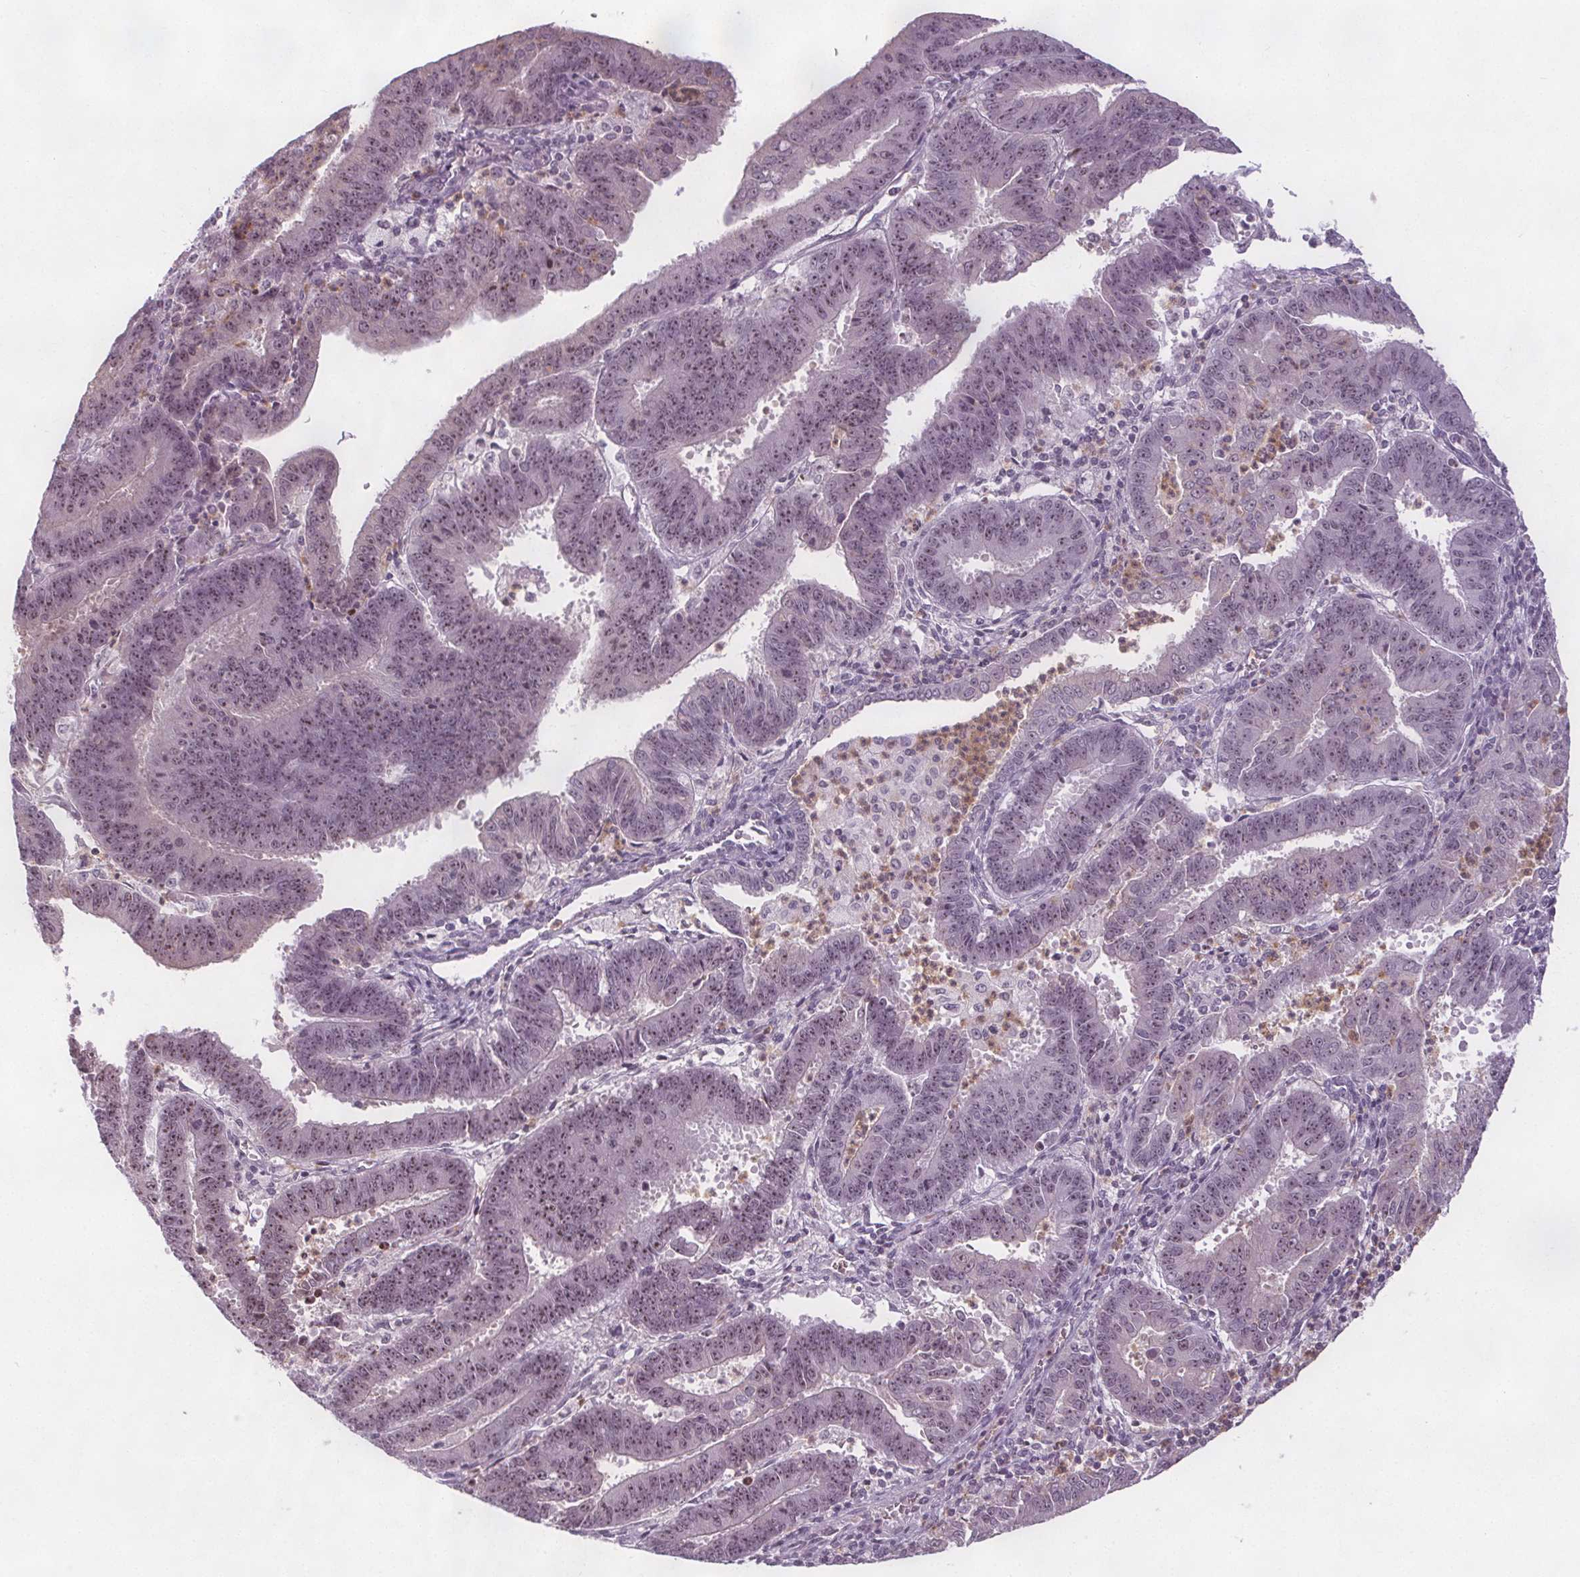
{"staining": {"intensity": "moderate", "quantity": ">75%", "location": "nuclear"}, "tissue": "endometrial cancer", "cell_type": "Tumor cells", "image_type": "cancer", "snomed": [{"axis": "morphology", "description": "Adenocarcinoma, NOS"}, {"axis": "topography", "description": "Endometrium"}], "caption": "Adenocarcinoma (endometrial) stained with DAB IHC displays medium levels of moderate nuclear expression in approximately >75% of tumor cells. Using DAB (3,3'-diaminobenzidine) (brown) and hematoxylin (blue) stains, captured at high magnification using brightfield microscopy.", "gene": "NOLC1", "patient": {"sex": "female", "age": 73}}